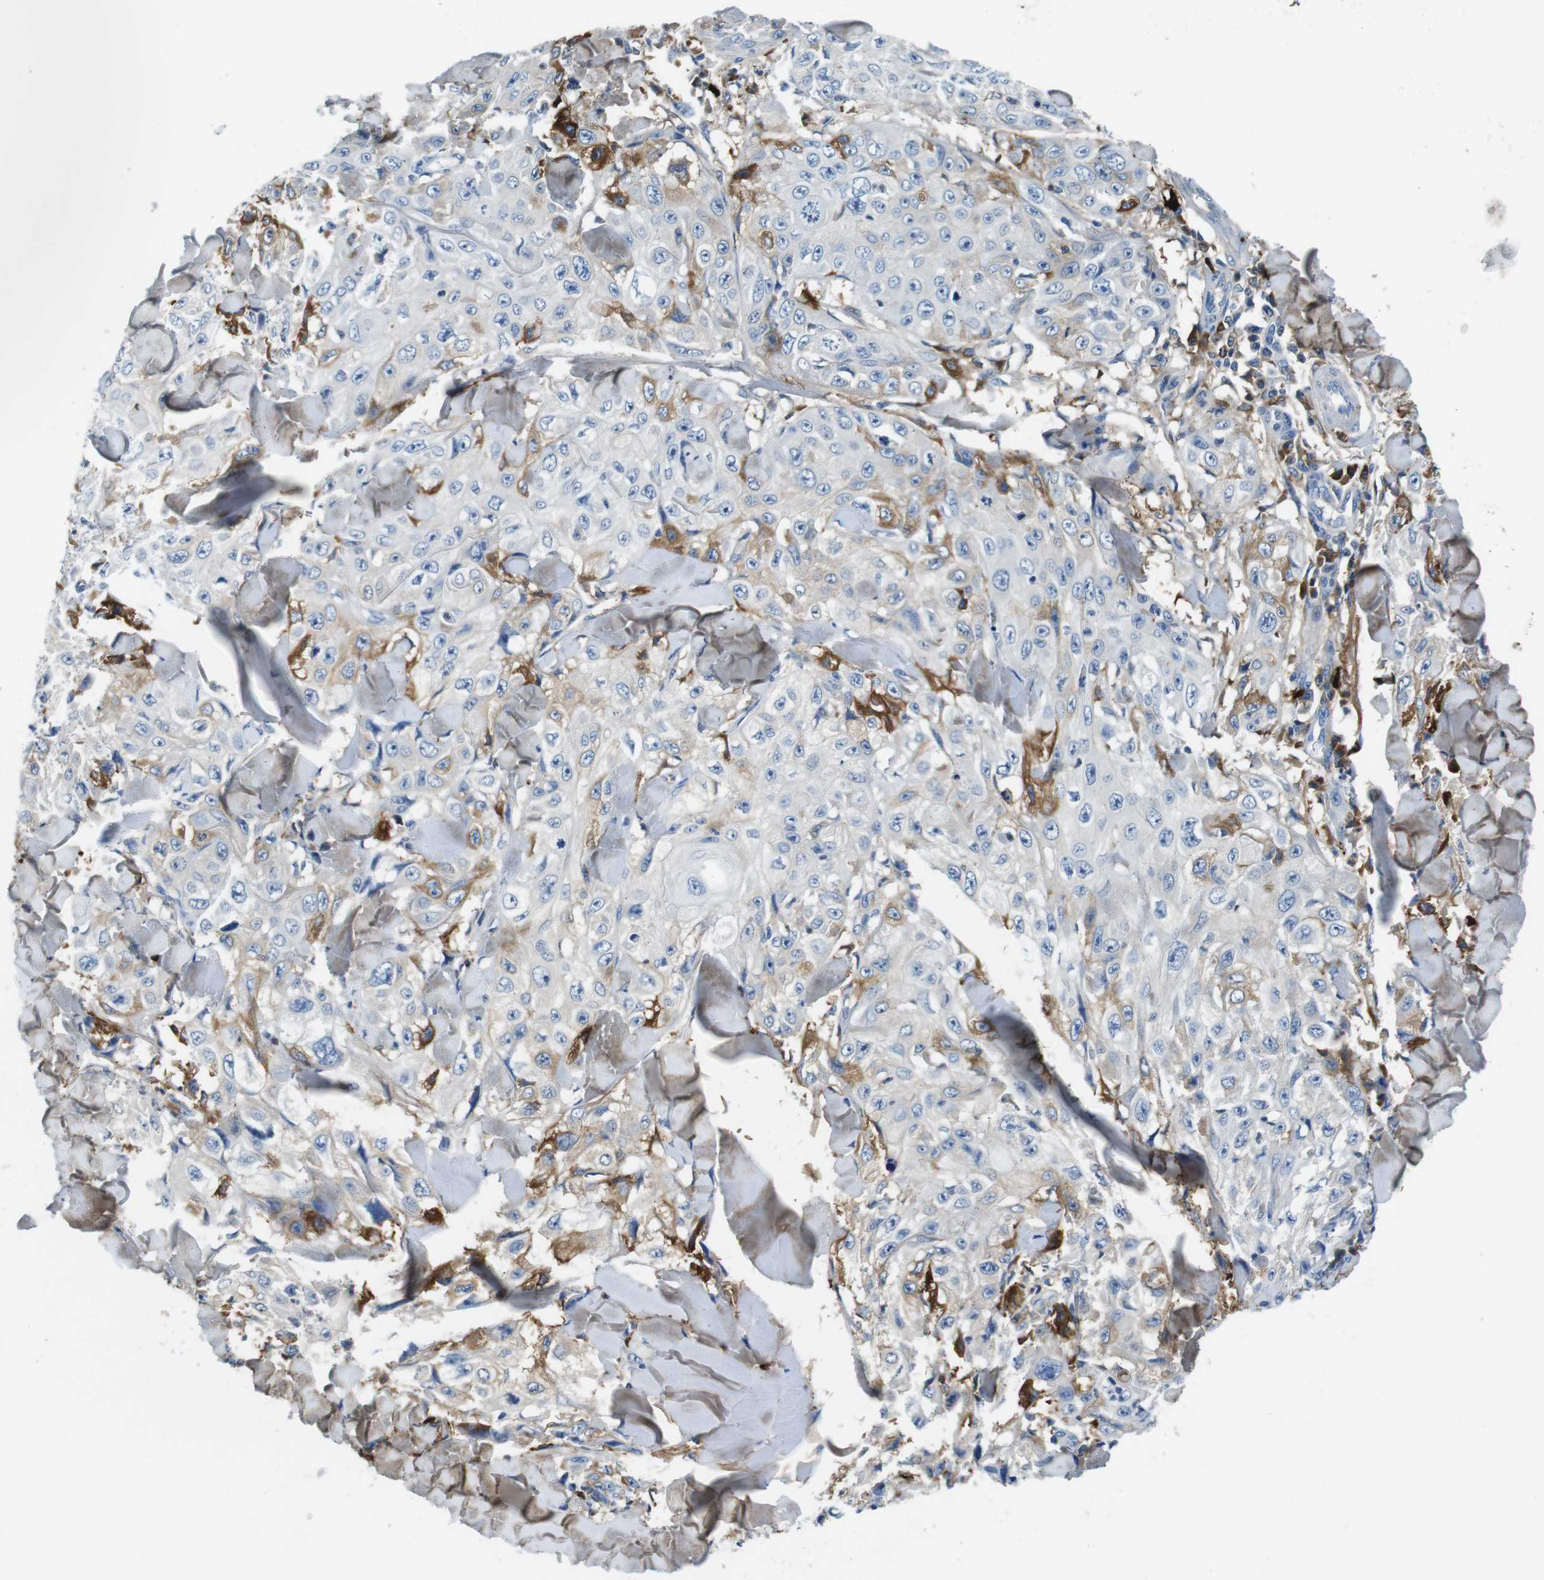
{"staining": {"intensity": "negative", "quantity": "none", "location": "none"}, "tissue": "skin cancer", "cell_type": "Tumor cells", "image_type": "cancer", "snomed": [{"axis": "morphology", "description": "Squamous cell carcinoma, NOS"}, {"axis": "topography", "description": "Skin"}], "caption": "Tumor cells are negative for protein expression in human skin squamous cell carcinoma.", "gene": "IGHD", "patient": {"sex": "male", "age": 86}}